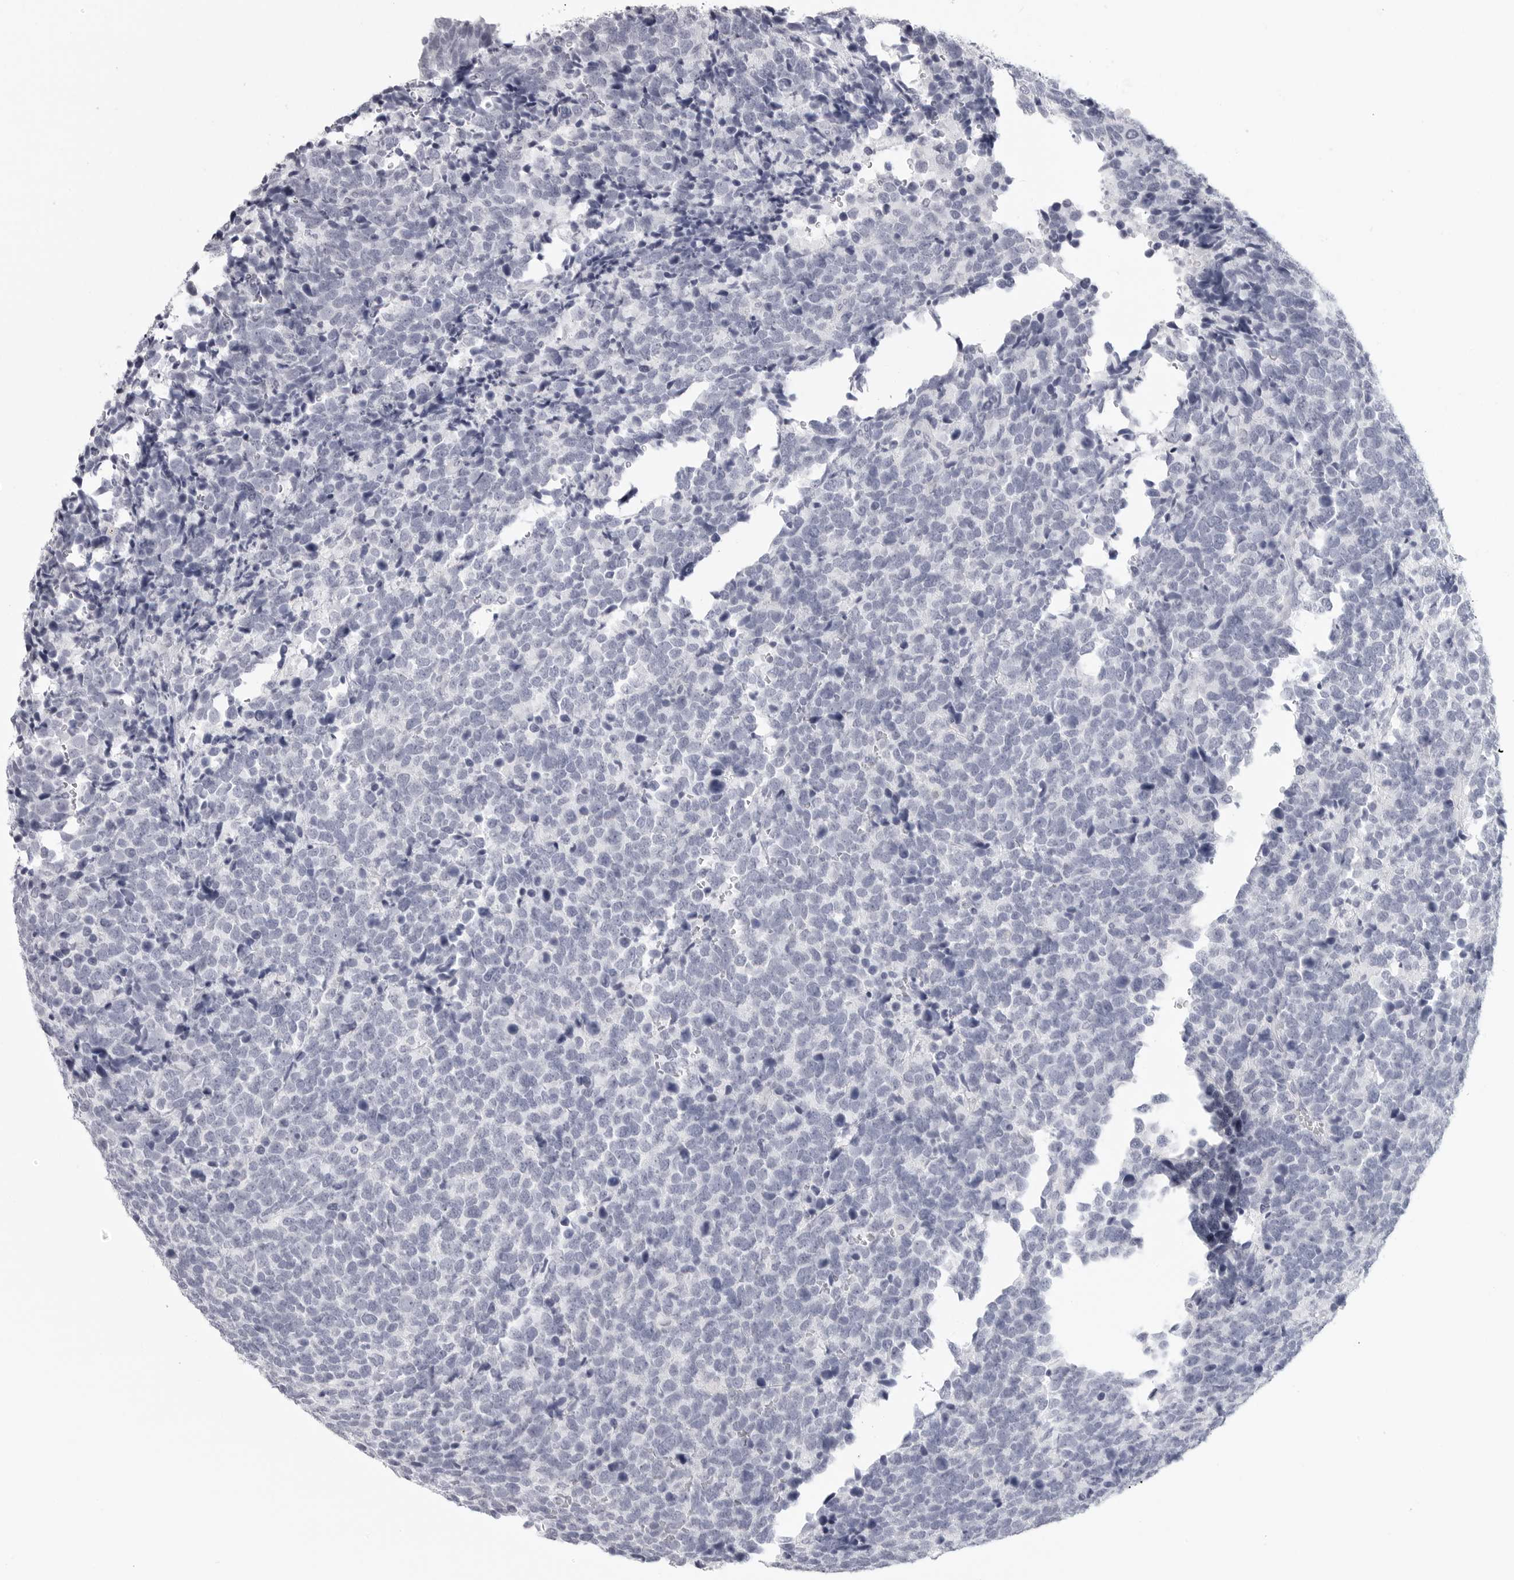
{"staining": {"intensity": "negative", "quantity": "none", "location": "none"}, "tissue": "urothelial cancer", "cell_type": "Tumor cells", "image_type": "cancer", "snomed": [{"axis": "morphology", "description": "Urothelial carcinoma, High grade"}, {"axis": "topography", "description": "Urinary bladder"}], "caption": "A photomicrograph of human urothelial cancer is negative for staining in tumor cells.", "gene": "HMGCS2", "patient": {"sex": "female", "age": 82}}